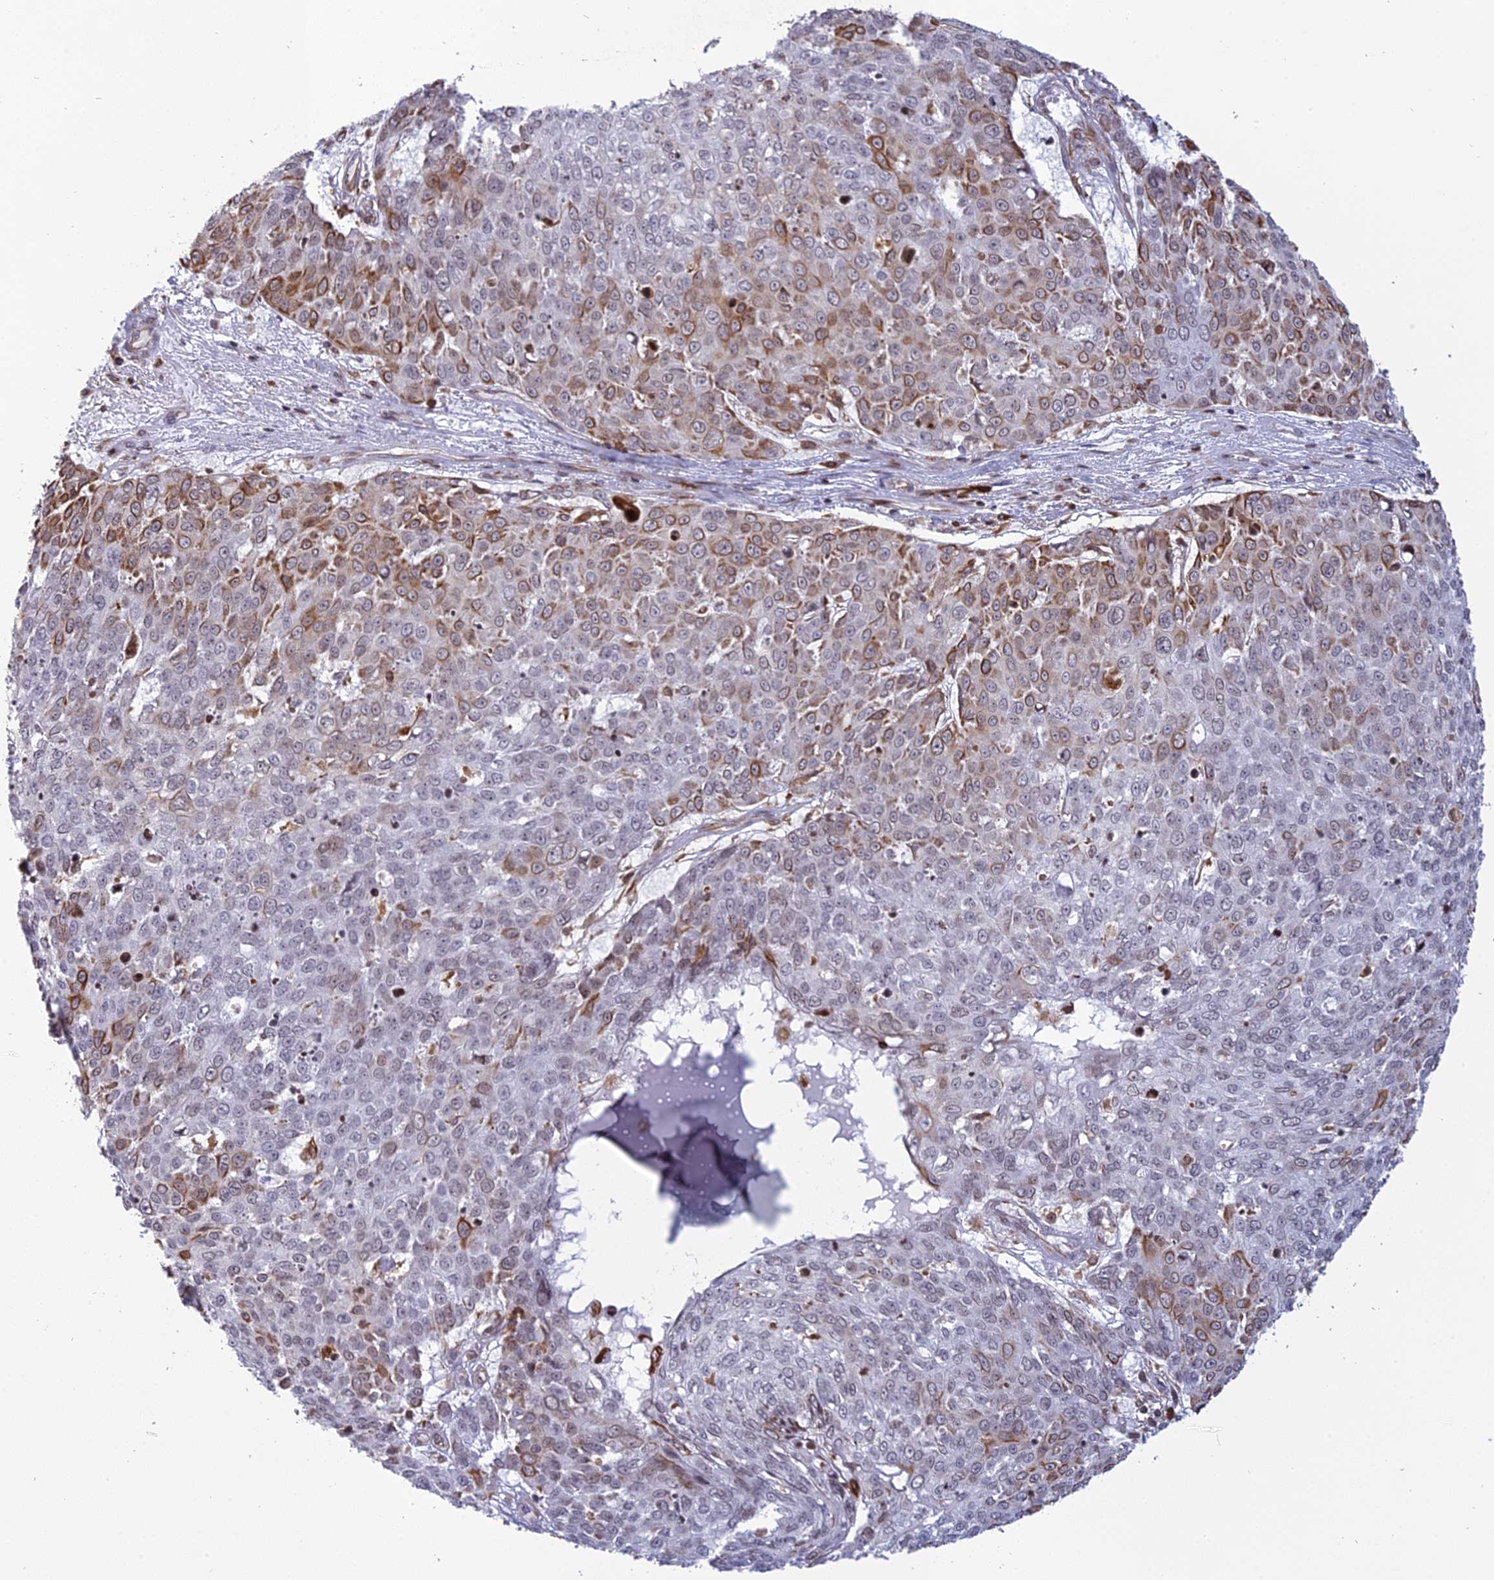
{"staining": {"intensity": "moderate", "quantity": "<25%", "location": "cytoplasmic/membranous"}, "tissue": "skin cancer", "cell_type": "Tumor cells", "image_type": "cancer", "snomed": [{"axis": "morphology", "description": "Squamous cell carcinoma, NOS"}, {"axis": "topography", "description": "Skin"}], "caption": "Tumor cells display low levels of moderate cytoplasmic/membranous positivity in approximately <25% of cells in human skin cancer (squamous cell carcinoma).", "gene": "APOBR", "patient": {"sex": "male", "age": 71}}